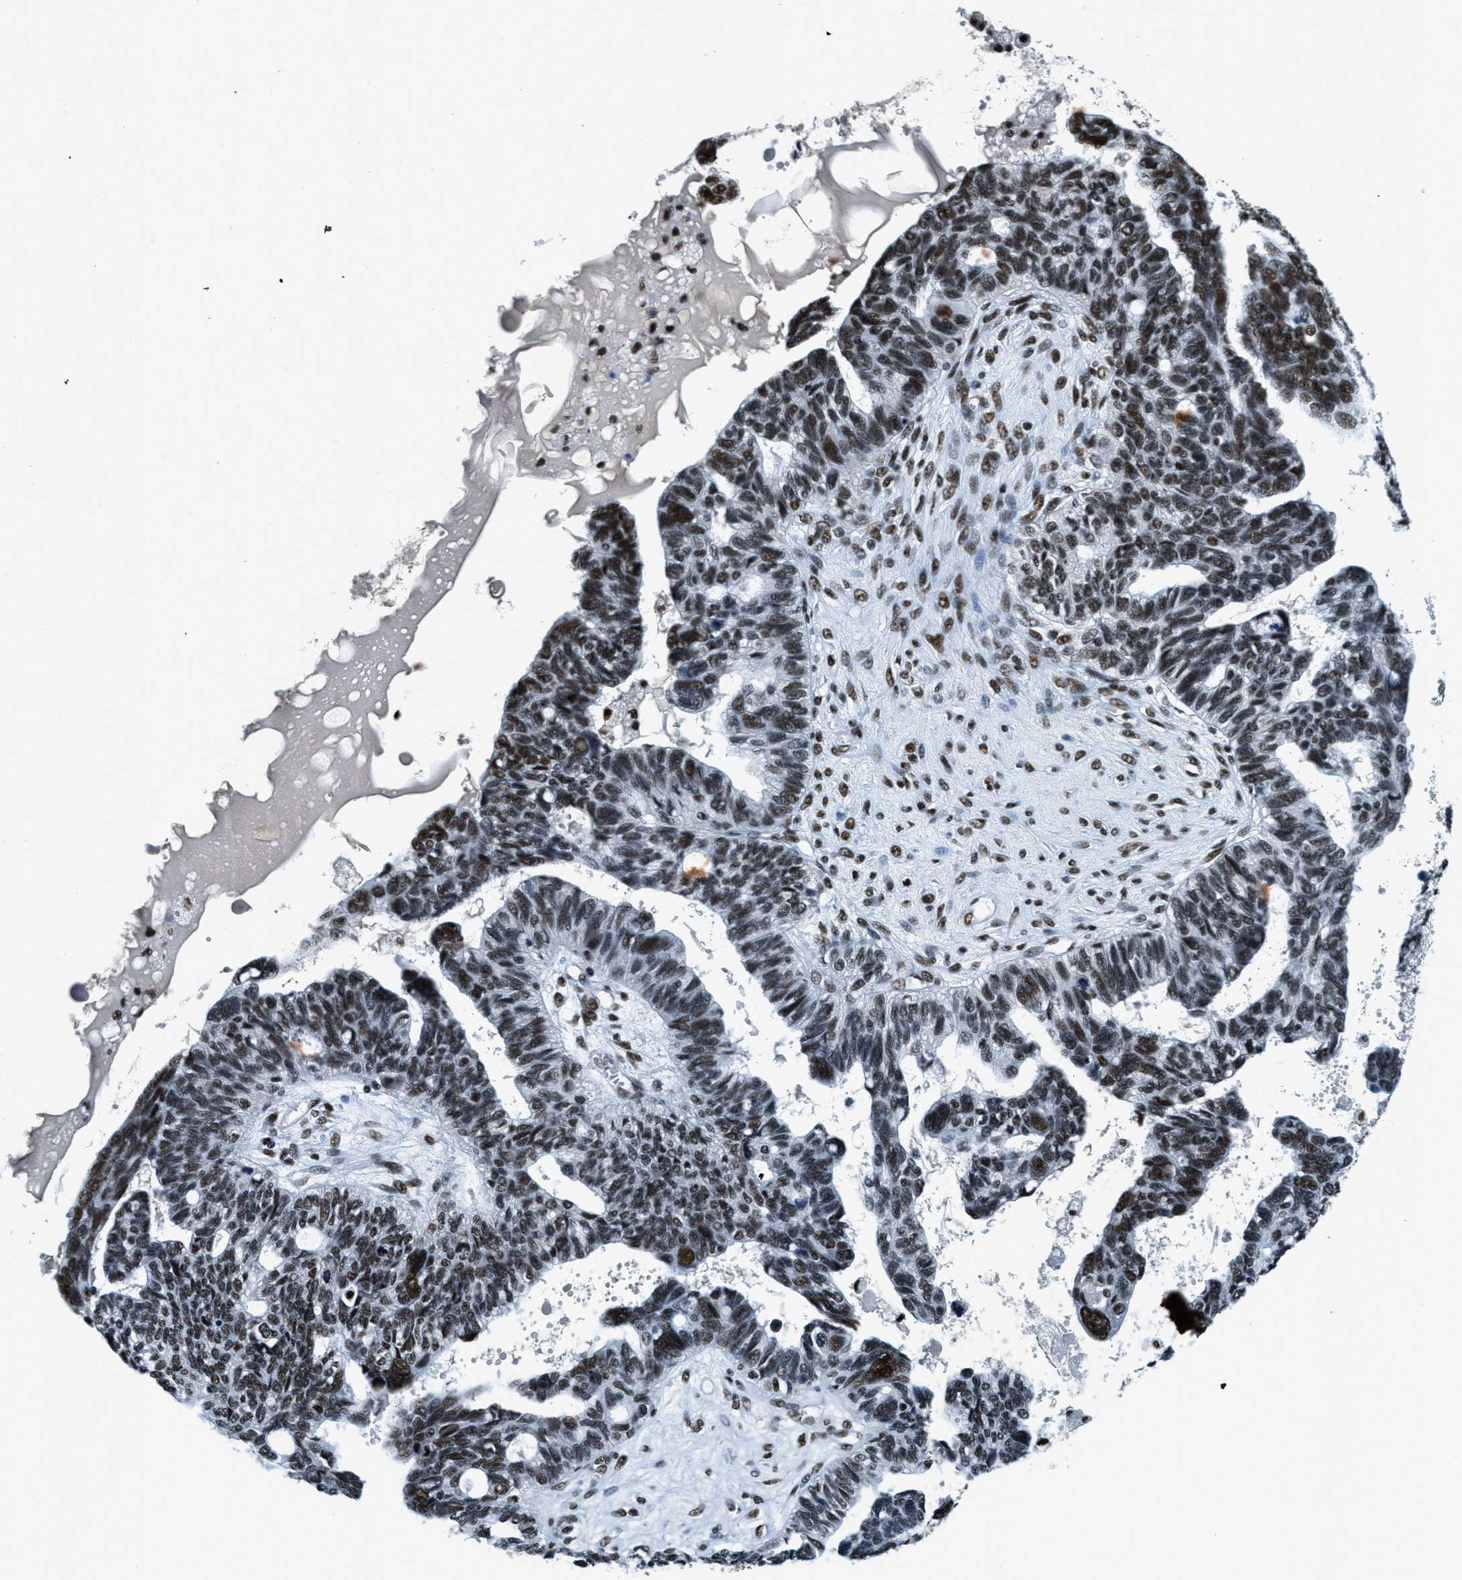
{"staining": {"intensity": "strong", "quantity": ">75%", "location": "nuclear"}, "tissue": "ovarian cancer", "cell_type": "Tumor cells", "image_type": "cancer", "snomed": [{"axis": "morphology", "description": "Cystadenocarcinoma, serous, NOS"}, {"axis": "topography", "description": "Ovary"}], "caption": "Immunohistochemistry histopathology image of human serous cystadenocarcinoma (ovarian) stained for a protein (brown), which reveals high levels of strong nuclear expression in approximately >75% of tumor cells.", "gene": "SSB", "patient": {"sex": "female", "age": 79}}